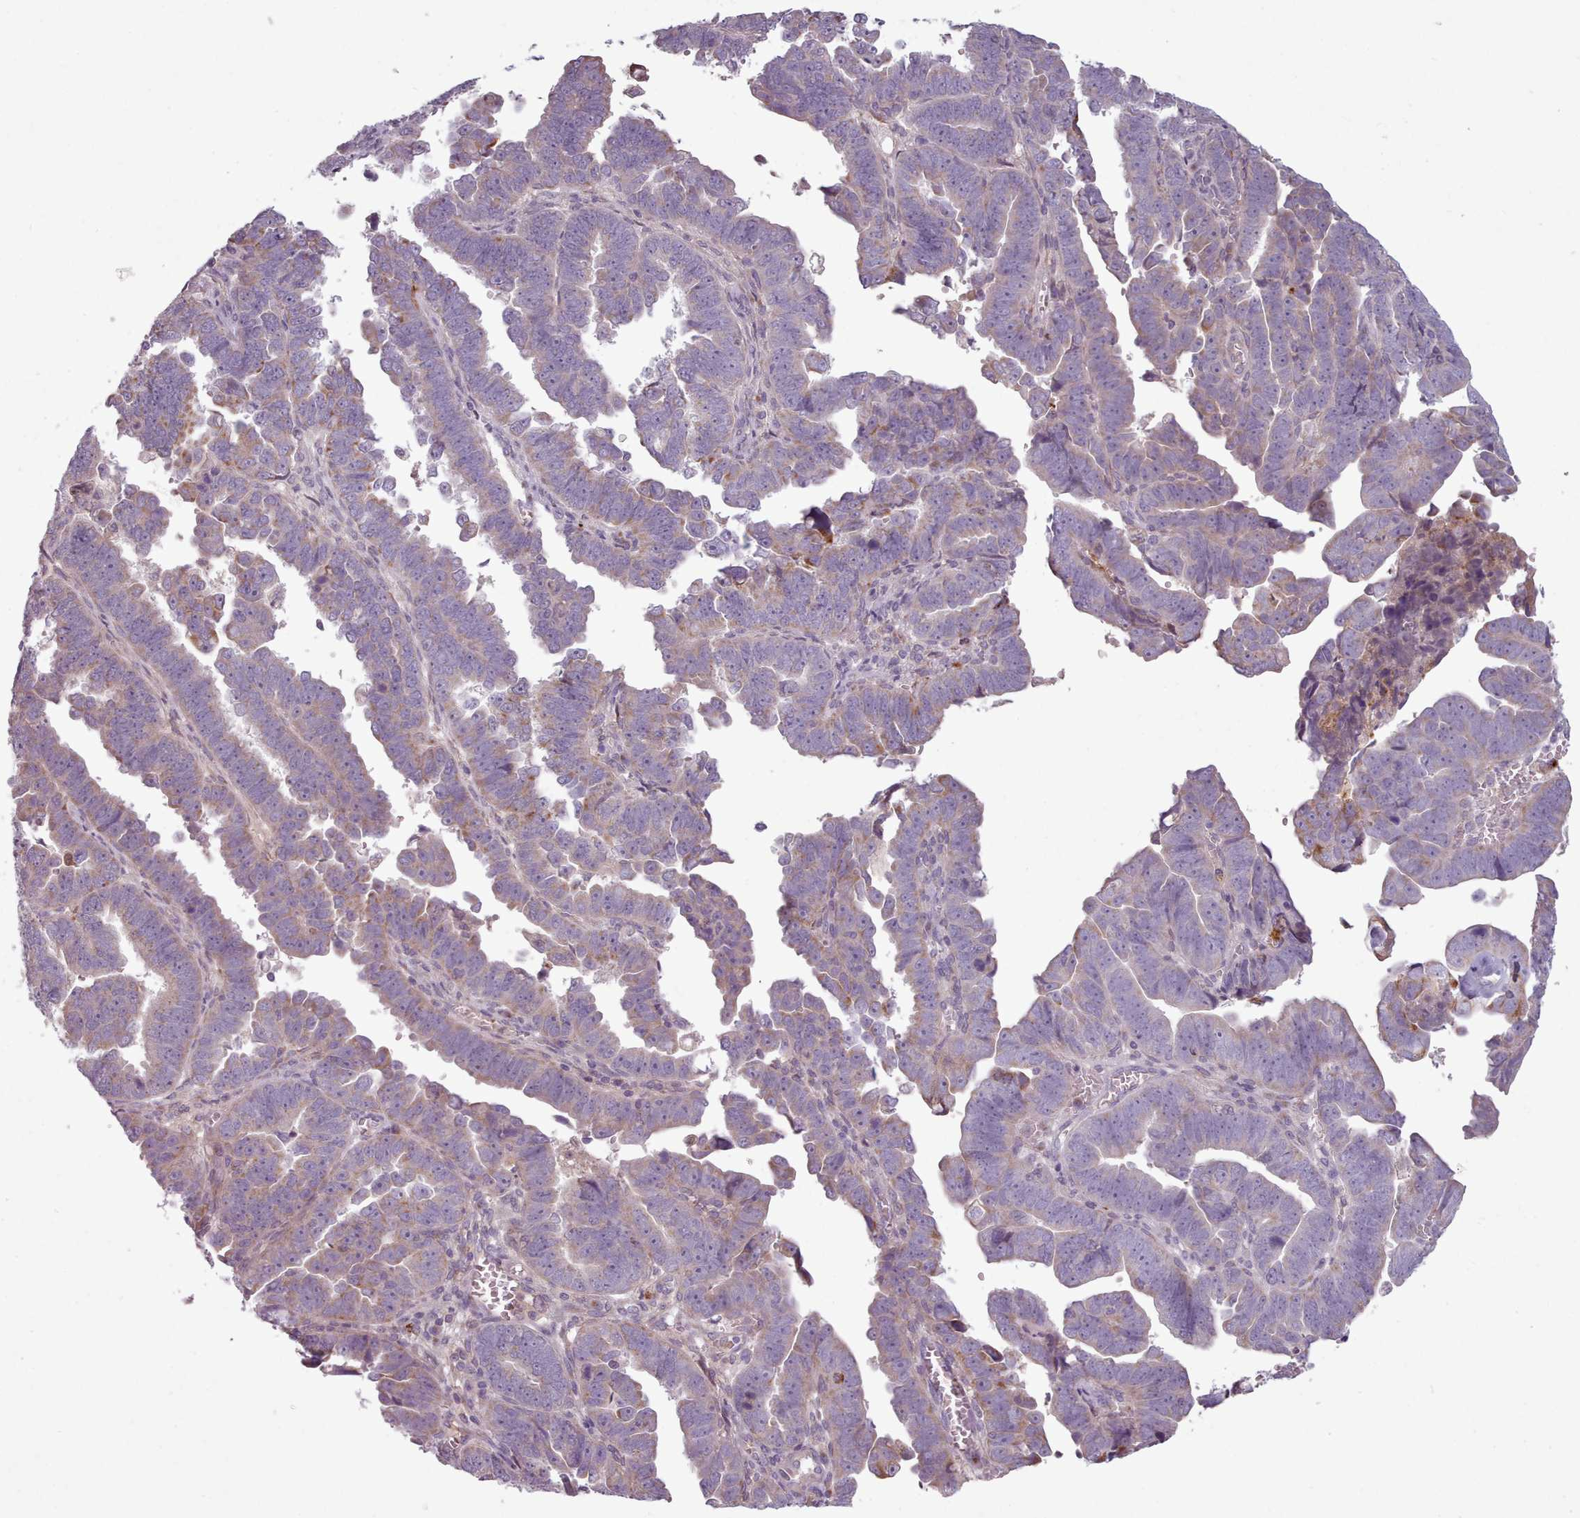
{"staining": {"intensity": "weak", "quantity": "25%-75%", "location": "cytoplasmic/membranous"}, "tissue": "endometrial cancer", "cell_type": "Tumor cells", "image_type": "cancer", "snomed": [{"axis": "morphology", "description": "Adenocarcinoma, NOS"}, {"axis": "topography", "description": "Endometrium"}], "caption": "This is an image of immunohistochemistry staining of adenocarcinoma (endometrial), which shows weak staining in the cytoplasmic/membranous of tumor cells.", "gene": "LAPTM5", "patient": {"sex": "female", "age": 75}}